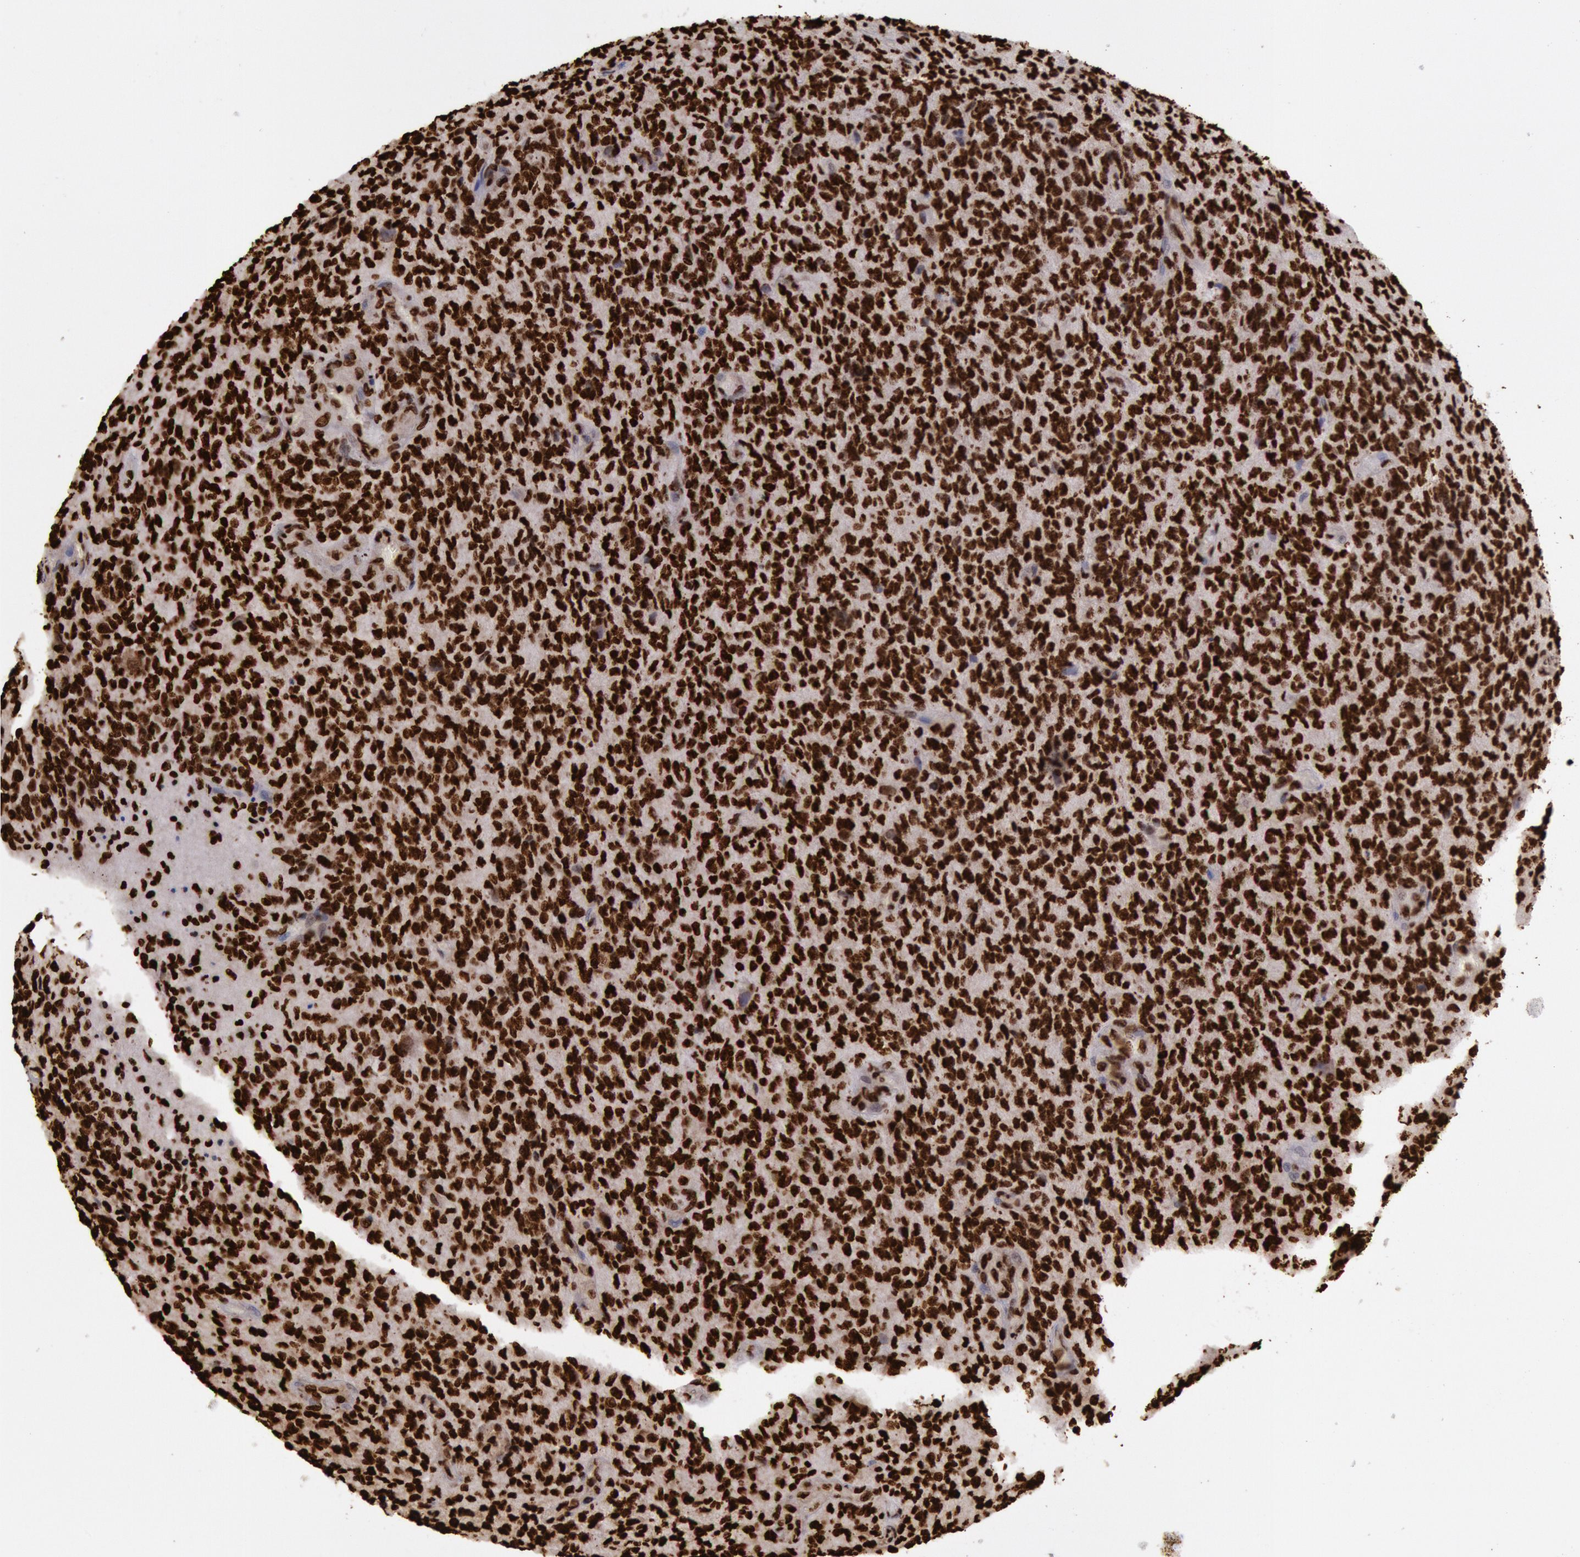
{"staining": {"intensity": "strong", "quantity": ">75%", "location": "nuclear"}, "tissue": "glioma", "cell_type": "Tumor cells", "image_type": "cancer", "snomed": [{"axis": "morphology", "description": "Glioma, malignant, High grade"}, {"axis": "topography", "description": "Brain"}], "caption": "Tumor cells demonstrate high levels of strong nuclear expression in about >75% of cells in malignant high-grade glioma. Nuclei are stained in blue.", "gene": "H3-4", "patient": {"sex": "male", "age": 36}}